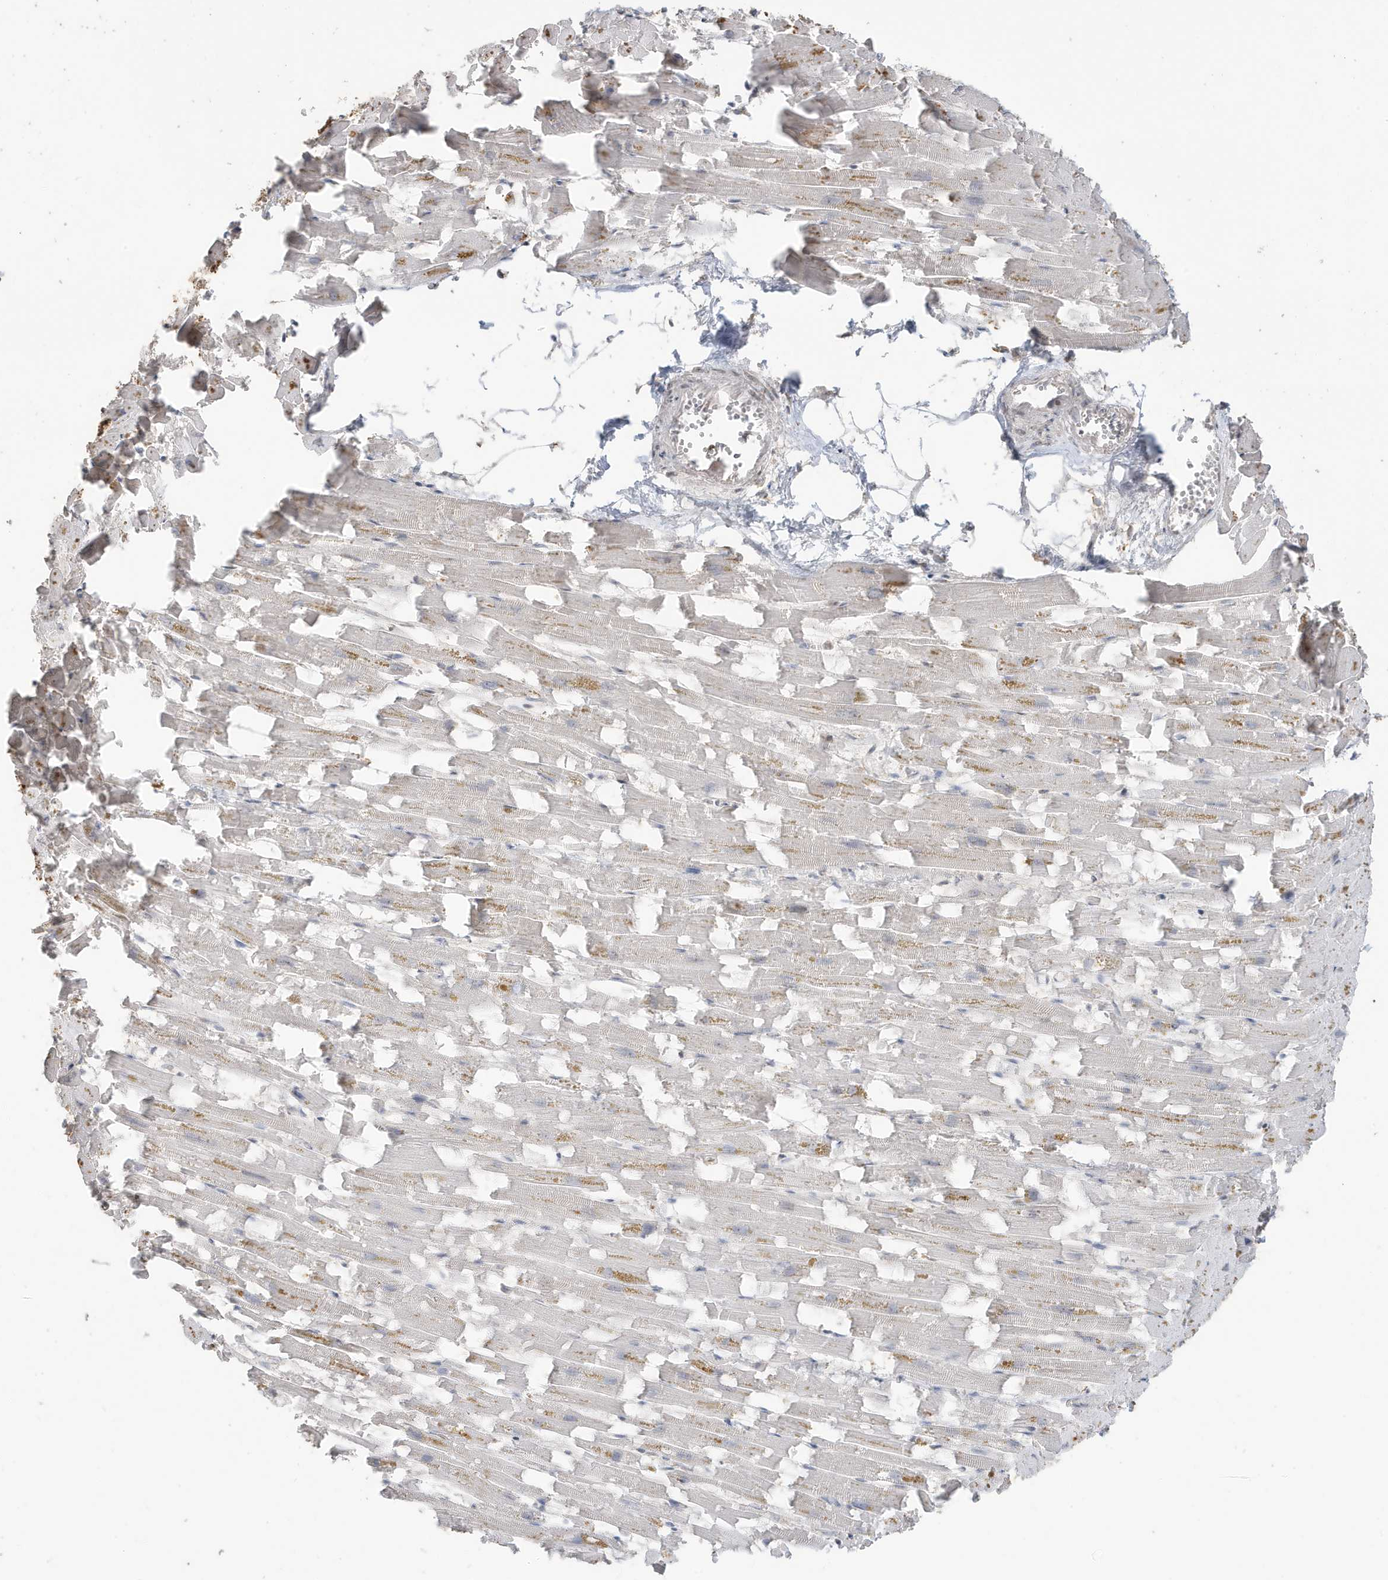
{"staining": {"intensity": "moderate", "quantity": "25%-75%", "location": "cytoplasmic/membranous"}, "tissue": "heart muscle", "cell_type": "Cardiomyocytes", "image_type": "normal", "snomed": [{"axis": "morphology", "description": "Normal tissue, NOS"}, {"axis": "topography", "description": "Heart"}], "caption": "DAB immunohistochemical staining of unremarkable heart muscle reveals moderate cytoplasmic/membranous protein expression in approximately 25%-75% of cardiomyocytes. Using DAB (3,3'-diaminobenzidine) (brown) and hematoxylin (blue) stains, captured at high magnification using brightfield microscopy.", "gene": "RER1", "patient": {"sex": "female", "age": 64}}